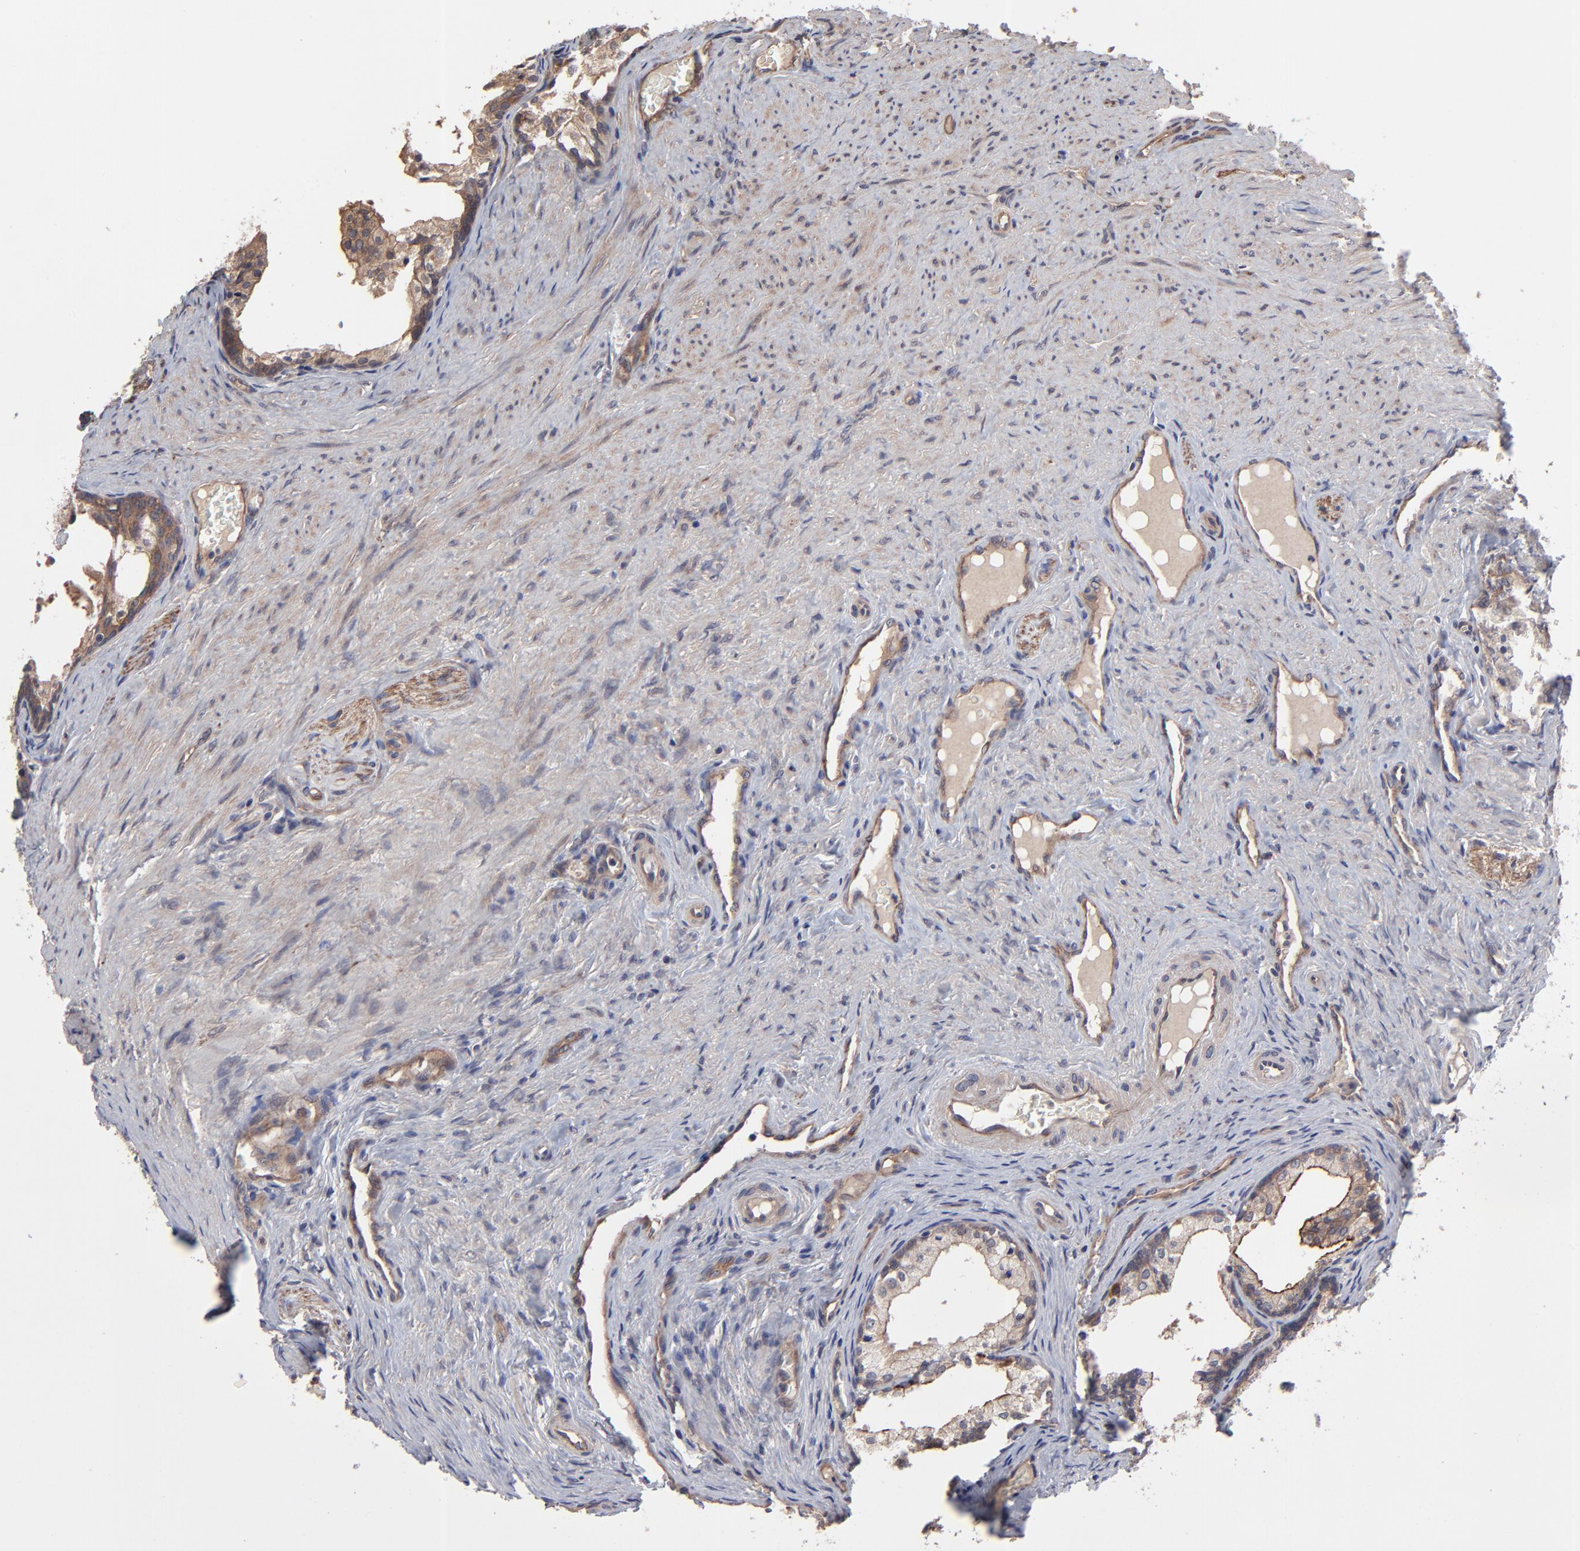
{"staining": {"intensity": "moderate", "quantity": ">75%", "location": "cytoplasmic/membranous"}, "tissue": "prostate cancer", "cell_type": "Tumor cells", "image_type": "cancer", "snomed": [{"axis": "morphology", "description": "Adenocarcinoma, Medium grade"}, {"axis": "topography", "description": "Prostate"}], "caption": "An image of human prostate cancer (medium-grade adenocarcinoma) stained for a protein shows moderate cytoplasmic/membranous brown staining in tumor cells.", "gene": "ZNF780B", "patient": {"sex": "male", "age": 60}}